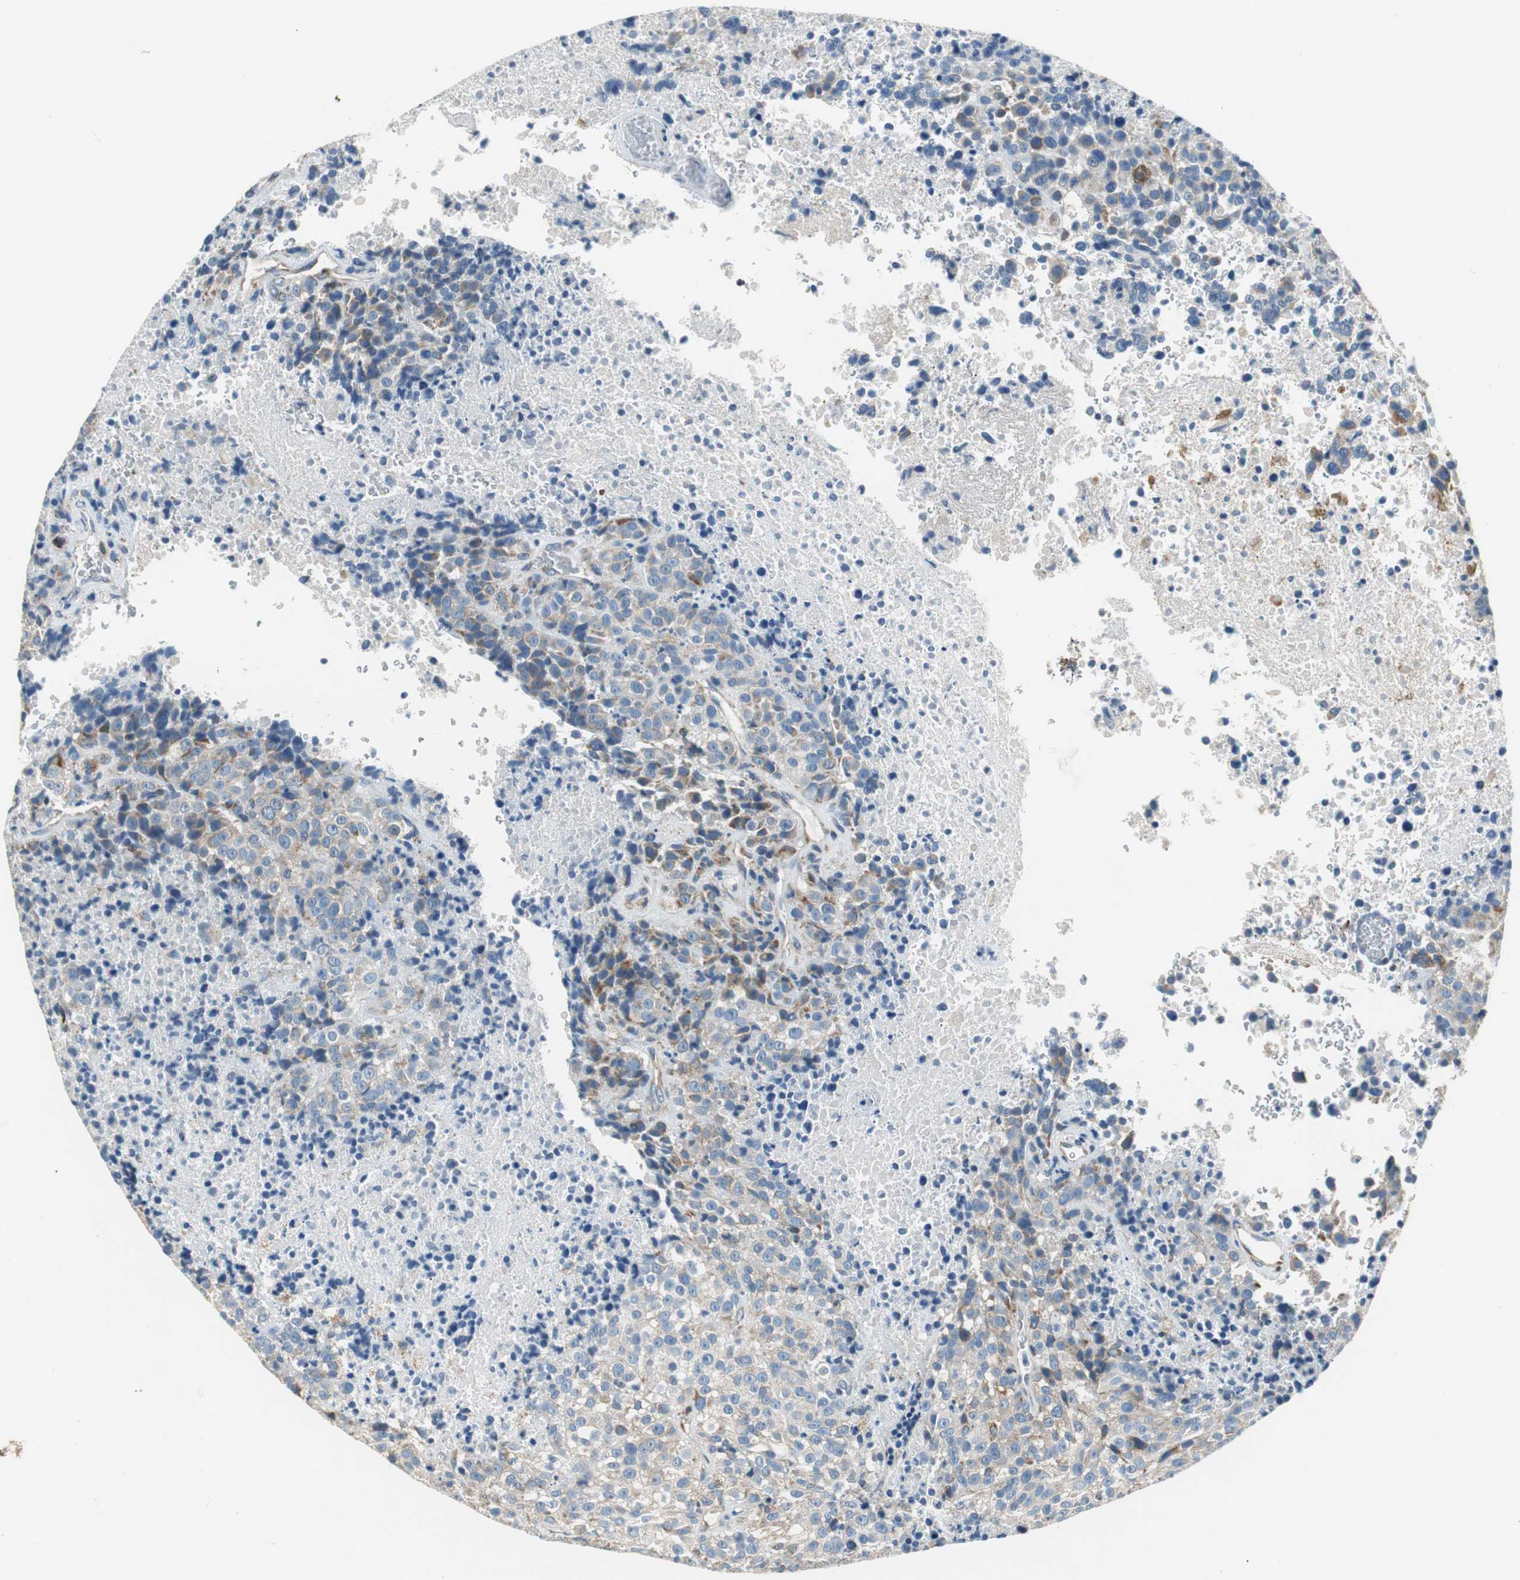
{"staining": {"intensity": "weak", "quantity": "25%-75%", "location": "cytoplasmic/membranous"}, "tissue": "melanoma", "cell_type": "Tumor cells", "image_type": "cancer", "snomed": [{"axis": "morphology", "description": "Malignant melanoma, Metastatic site"}, {"axis": "topography", "description": "Cerebral cortex"}], "caption": "Immunohistochemical staining of human malignant melanoma (metastatic site) demonstrates weak cytoplasmic/membranous protein positivity in approximately 25%-75% of tumor cells. The staining was performed using DAB, with brown indicating positive protein expression. Nuclei are stained blue with hematoxylin.", "gene": "GSTK1", "patient": {"sex": "female", "age": 52}}